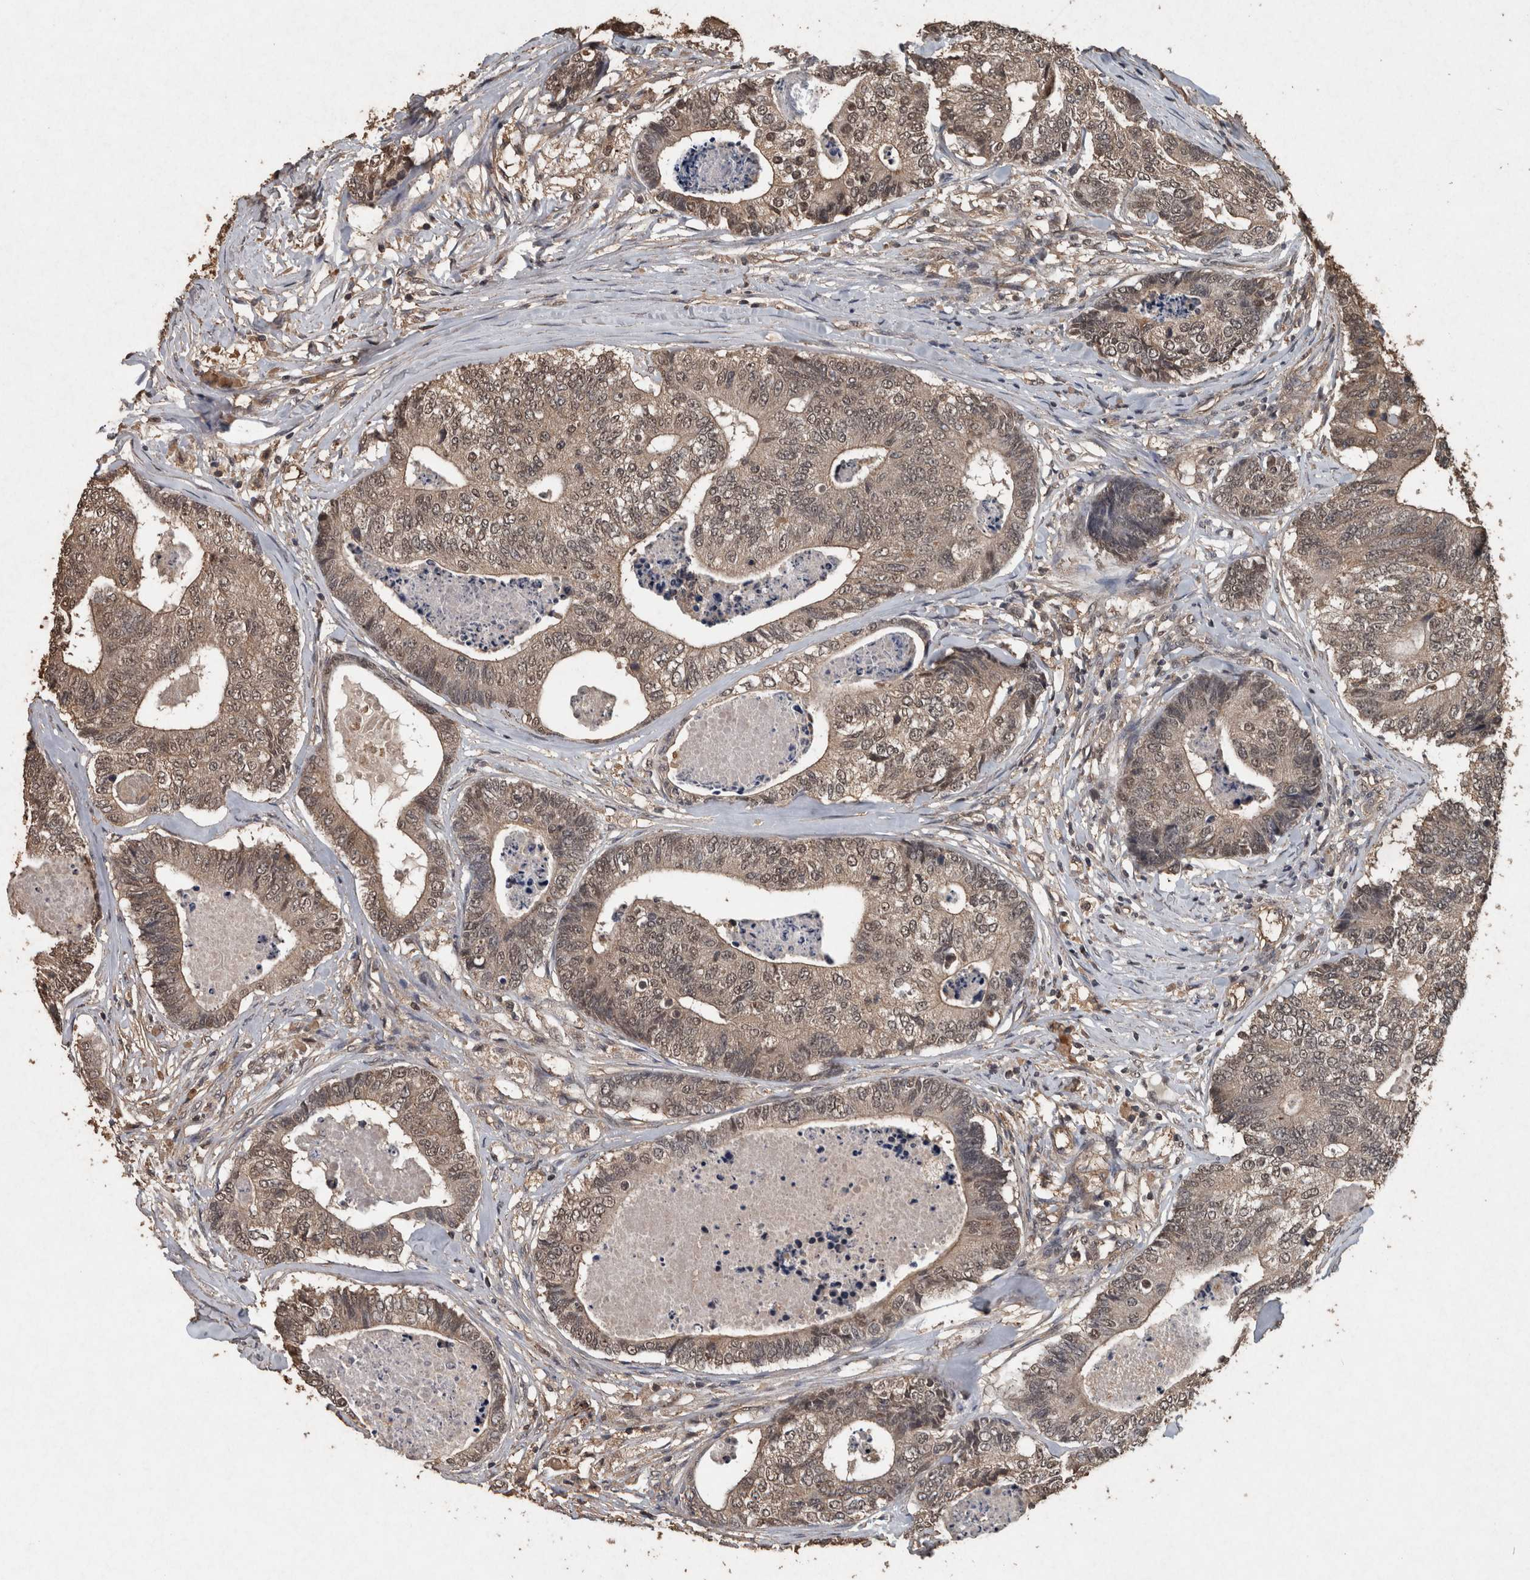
{"staining": {"intensity": "weak", "quantity": ">75%", "location": "cytoplasmic/membranous,nuclear"}, "tissue": "colorectal cancer", "cell_type": "Tumor cells", "image_type": "cancer", "snomed": [{"axis": "morphology", "description": "Adenocarcinoma, NOS"}, {"axis": "topography", "description": "Colon"}], "caption": "There is low levels of weak cytoplasmic/membranous and nuclear staining in tumor cells of colorectal adenocarcinoma, as demonstrated by immunohistochemical staining (brown color).", "gene": "FGFRL1", "patient": {"sex": "female", "age": 67}}